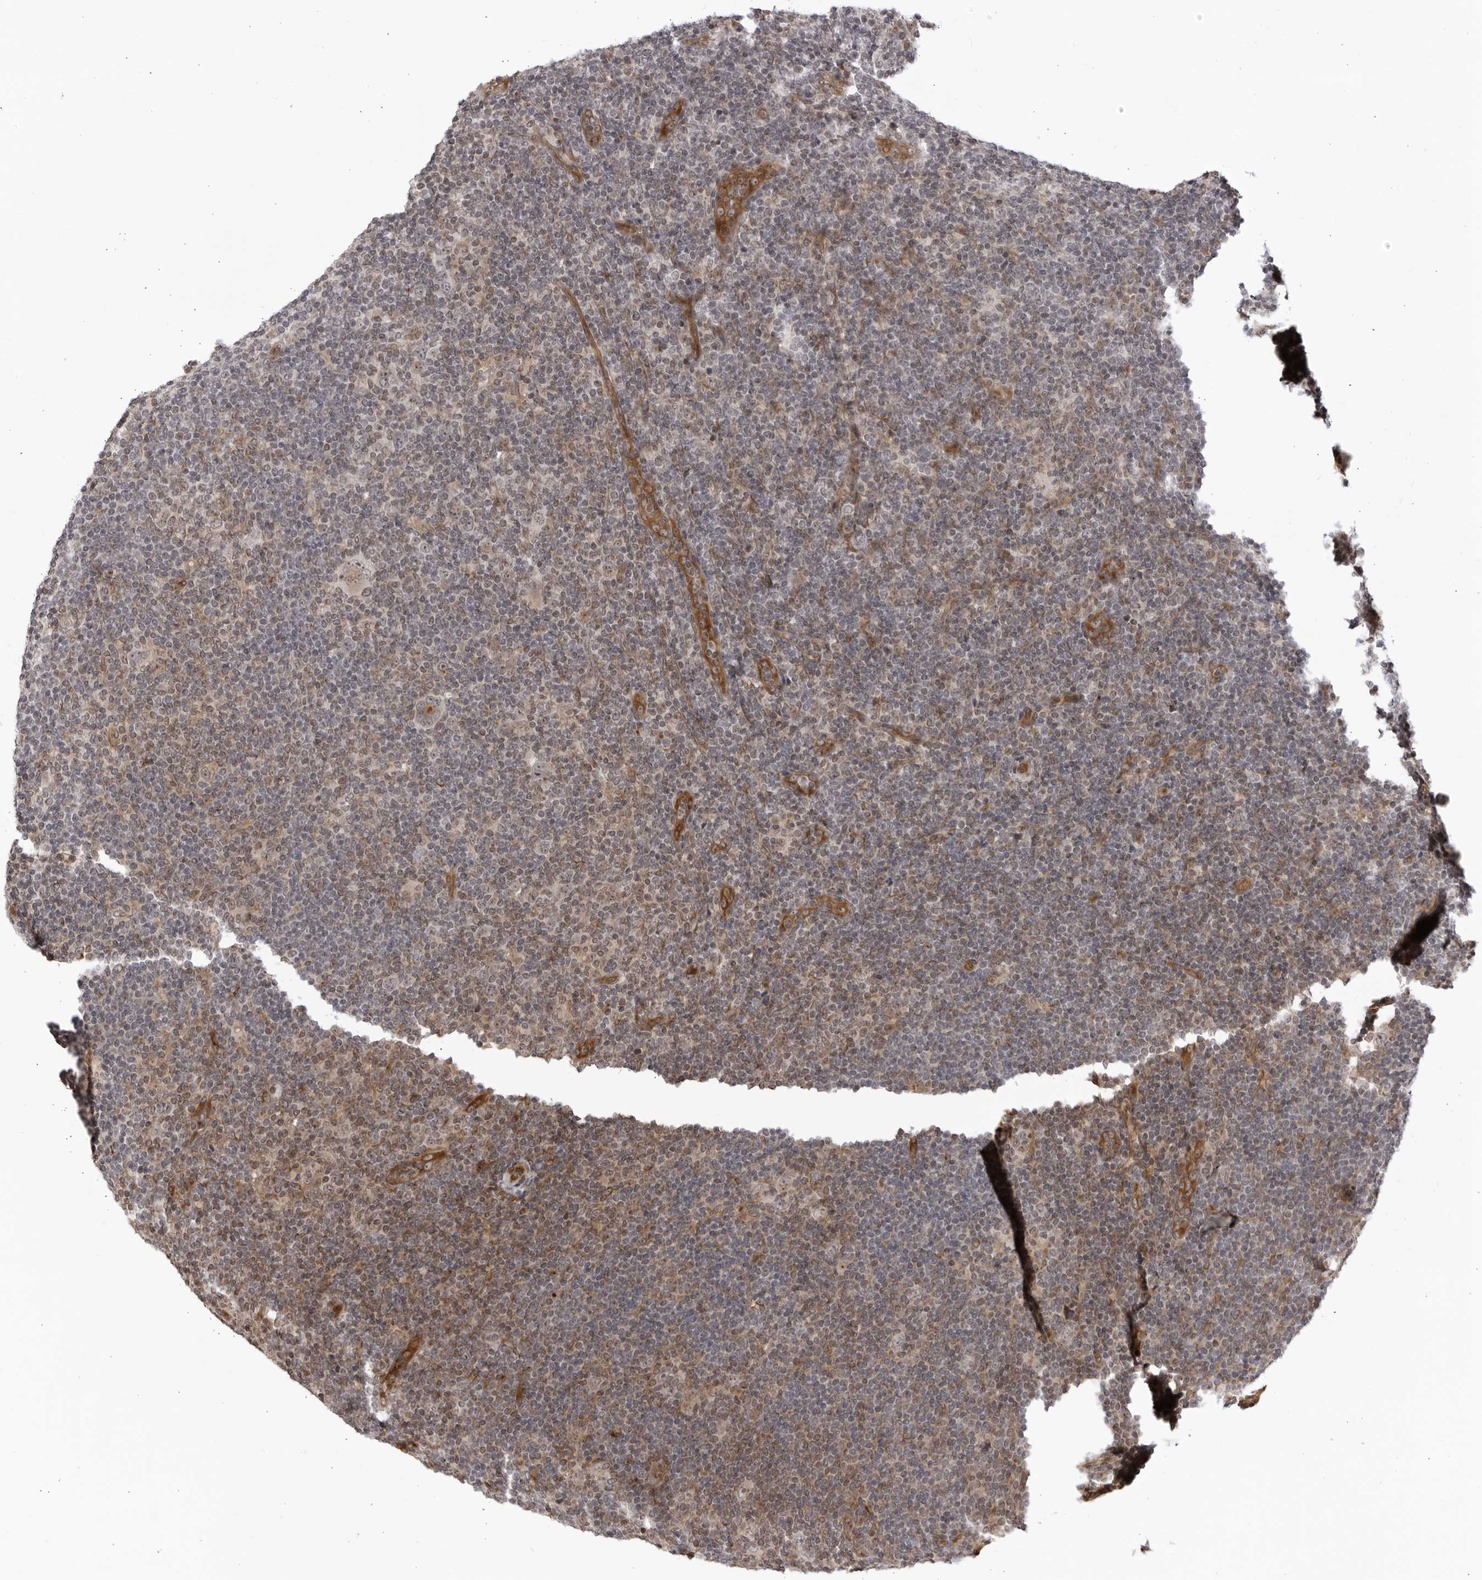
{"staining": {"intensity": "weak", "quantity": "<25%", "location": "cytoplasmic/membranous"}, "tissue": "lymphoma", "cell_type": "Tumor cells", "image_type": "cancer", "snomed": [{"axis": "morphology", "description": "Hodgkin's disease, NOS"}, {"axis": "topography", "description": "Lymph node"}], "caption": "There is no significant staining in tumor cells of Hodgkin's disease.", "gene": "CNBD1", "patient": {"sex": "female", "age": 57}}